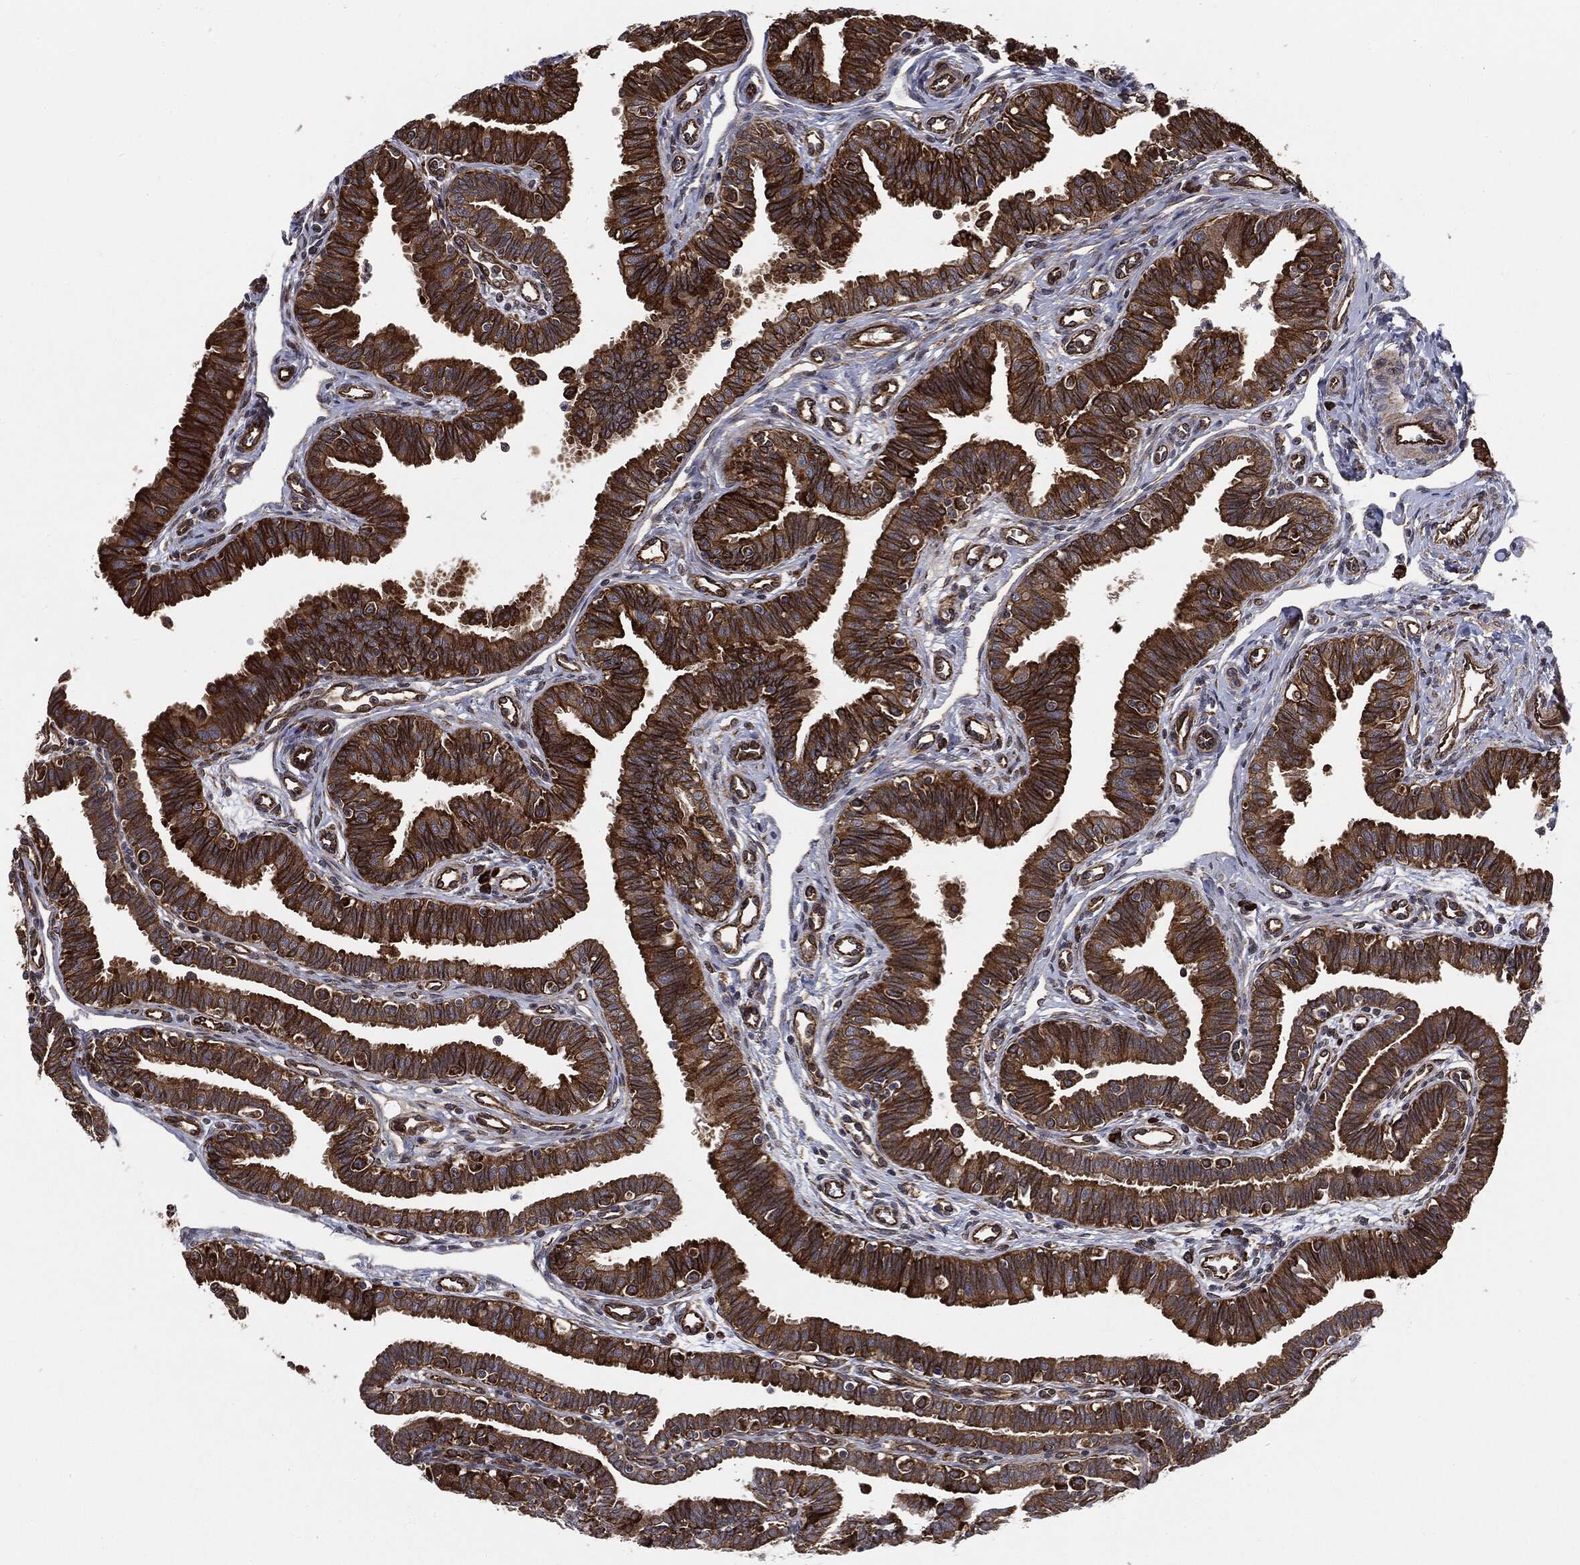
{"staining": {"intensity": "strong", "quantity": ">75%", "location": "cytoplasmic/membranous"}, "tissue": "fallopian tube", "cell_type": "Glandular cells", "image_type": "normal", "snomed": [{"axis": "morphology", "description": "Normal tissue, NOS"}, {"axis": "topography", "description": "Fallopian tube"}], "caption": "Immunohistochemical staining of unremarkable human fallopian tube demonstrates strong cytoplasmic/membranous protein positivity in about >75% of glandular cells. Using DAB (brown) and hematoxylin (blue) stains, captured at high magnification using brightfield microscopy.", "gene": "CYLD", "patient": {"sex": "female", "age": 36}}